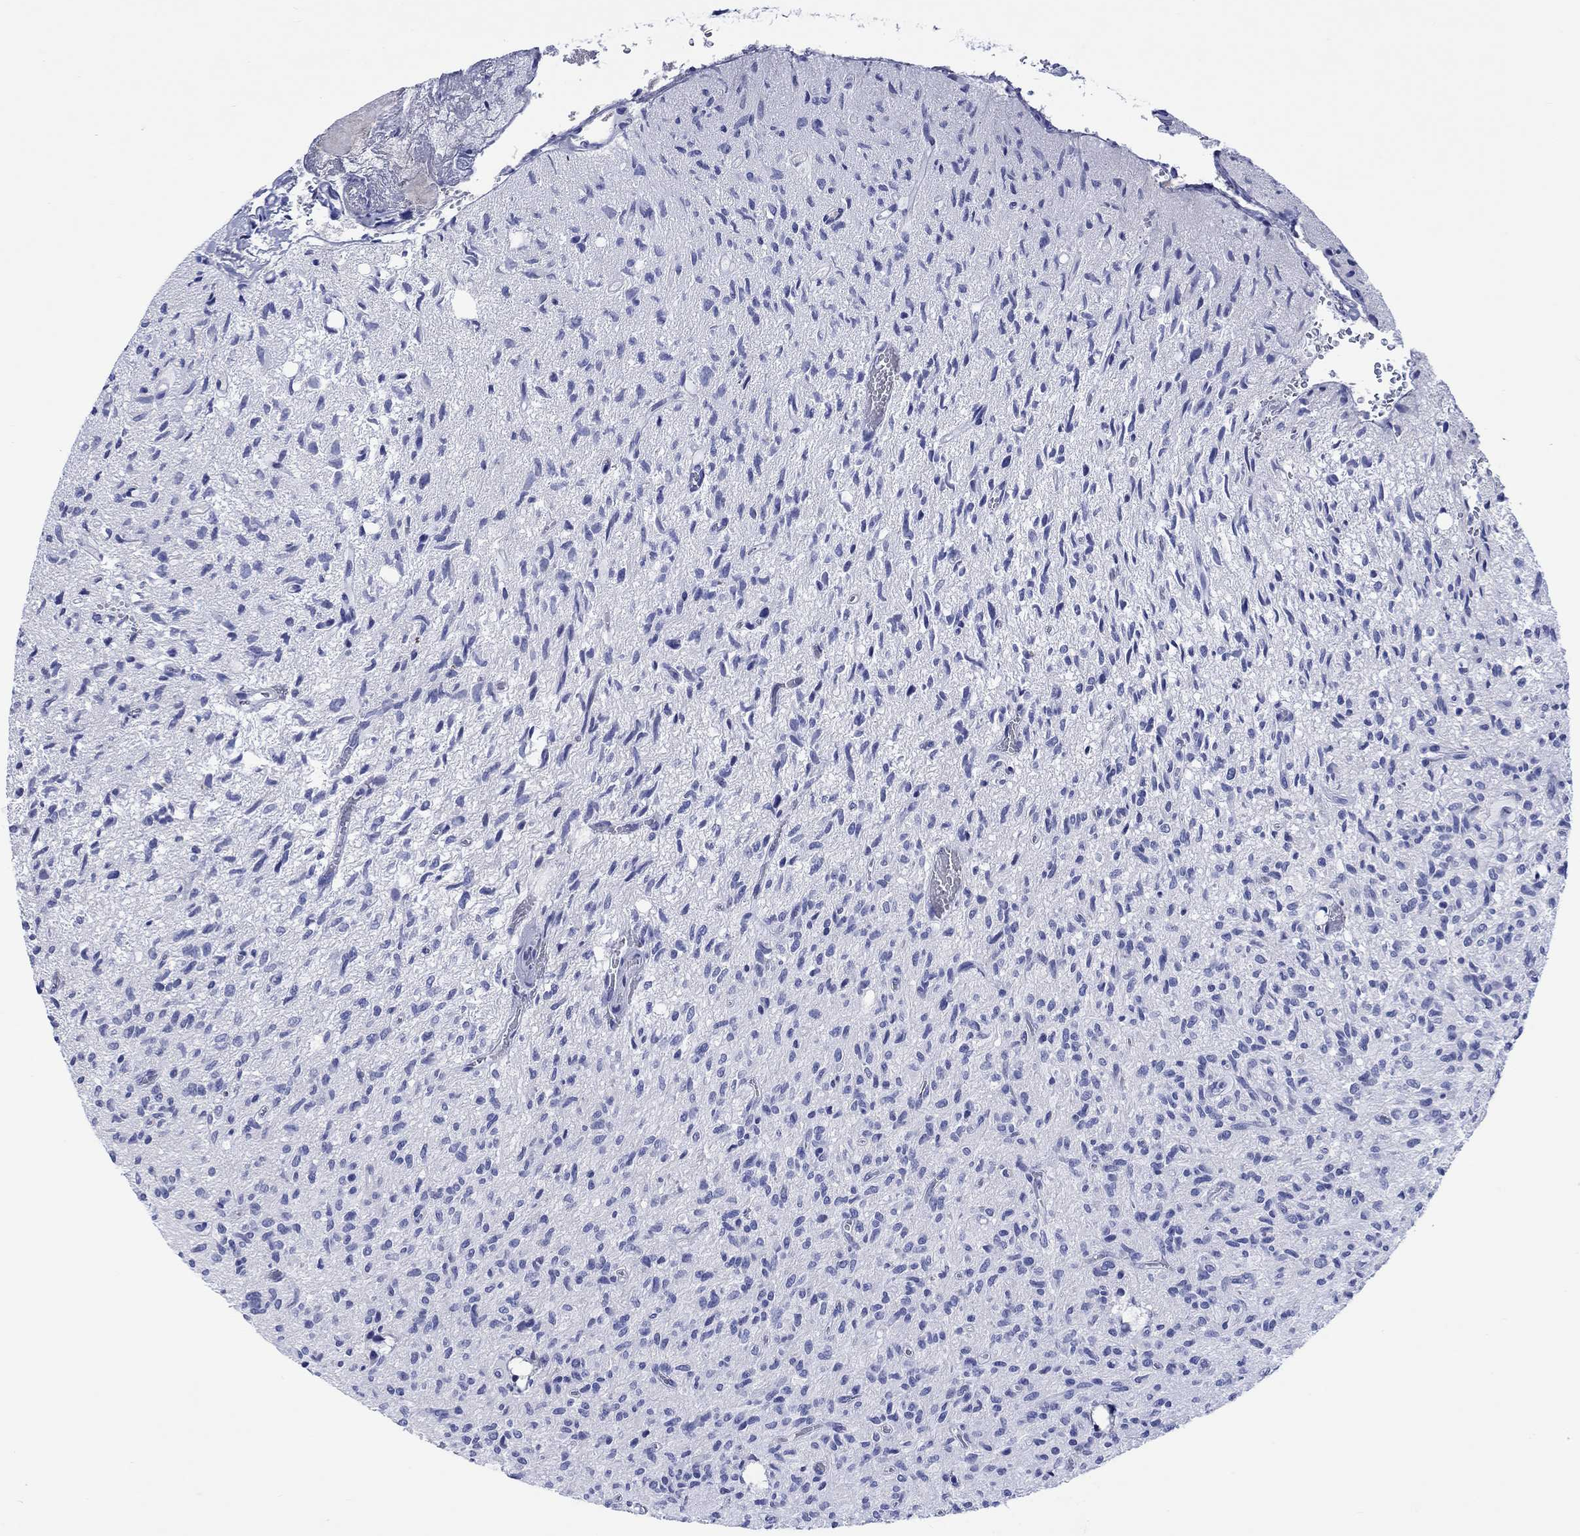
{"staining": {"intensity": "negative", "quantity": "none", "location": "none"}, "tissue": "glioma", "cell_type": "Tumor cells", "image_type": "cancer", "snomed": [{"axis": "morphology", "description": "Glioma, malignant, High grade"}, {"axis": "topography", "description": "Brain"}], "caption": "IHC image of malignant high-grade glioma stained for a protein (brown), which shows no positivity in tumor cells.", "gene": "CACNG3", "patient": {"sex": "male", "age": 64}}